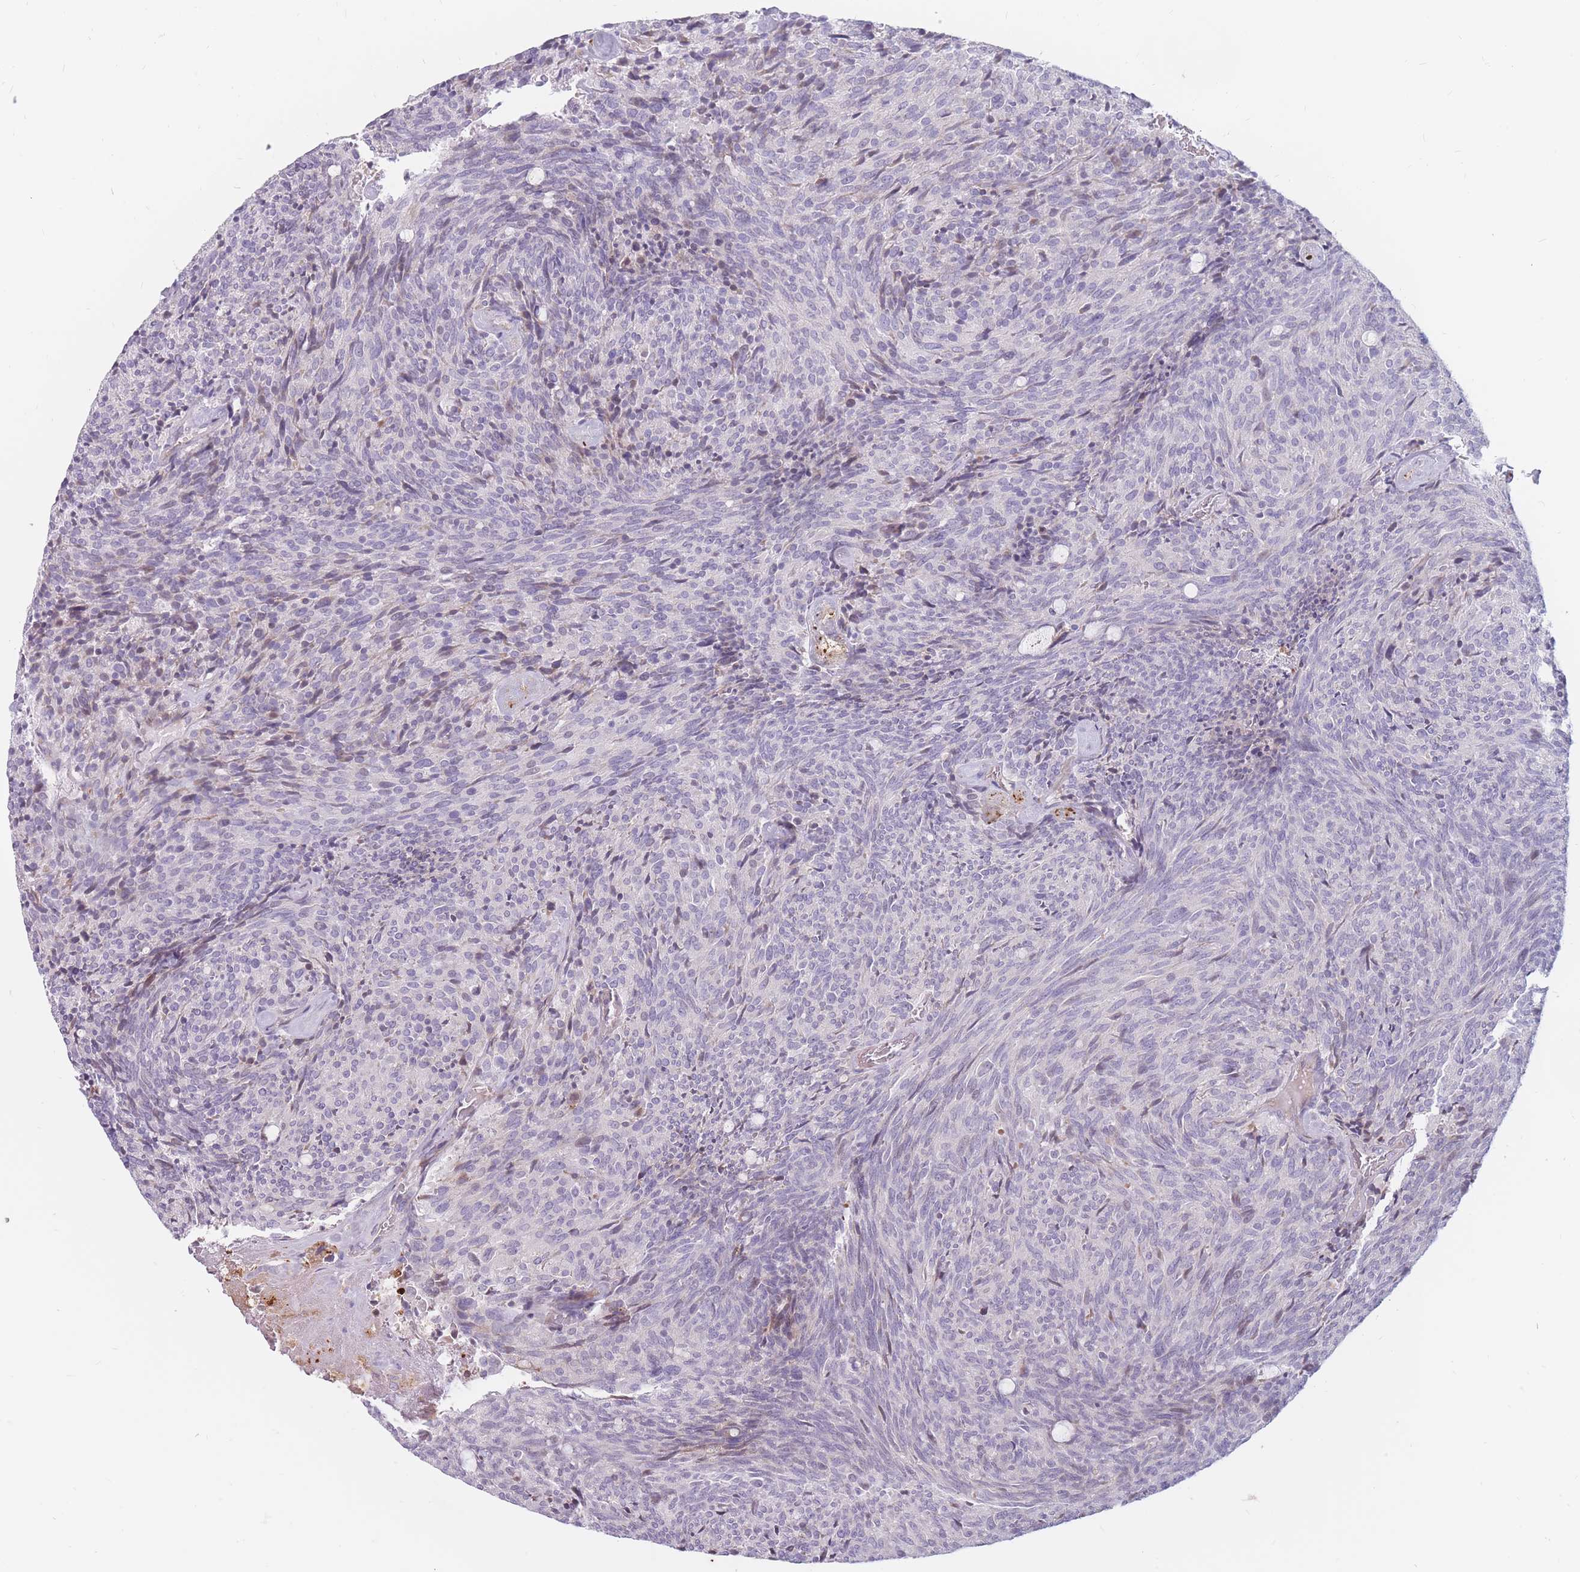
{"staining": {"intensity": "negative", "quantity": "none", "location": "none"}, "tissue": "carcinoid", "cell_type": "Tumor cells", "image_type": "cancer", "snomed": [{"axis": "morphology", "description": "Carcinoid, malignant, NOS"}, {"axis": "topography", "description": "Pancreas"}], "caption": "Tumor cells are negative for brown protein staining in carcinoid. (Brightfield microscopy of DAB (3,3'-diaminobenzidine) IHC at high magnification).", "gene": "PTGDR", "patient": {"sex": "female", "age": 54}}